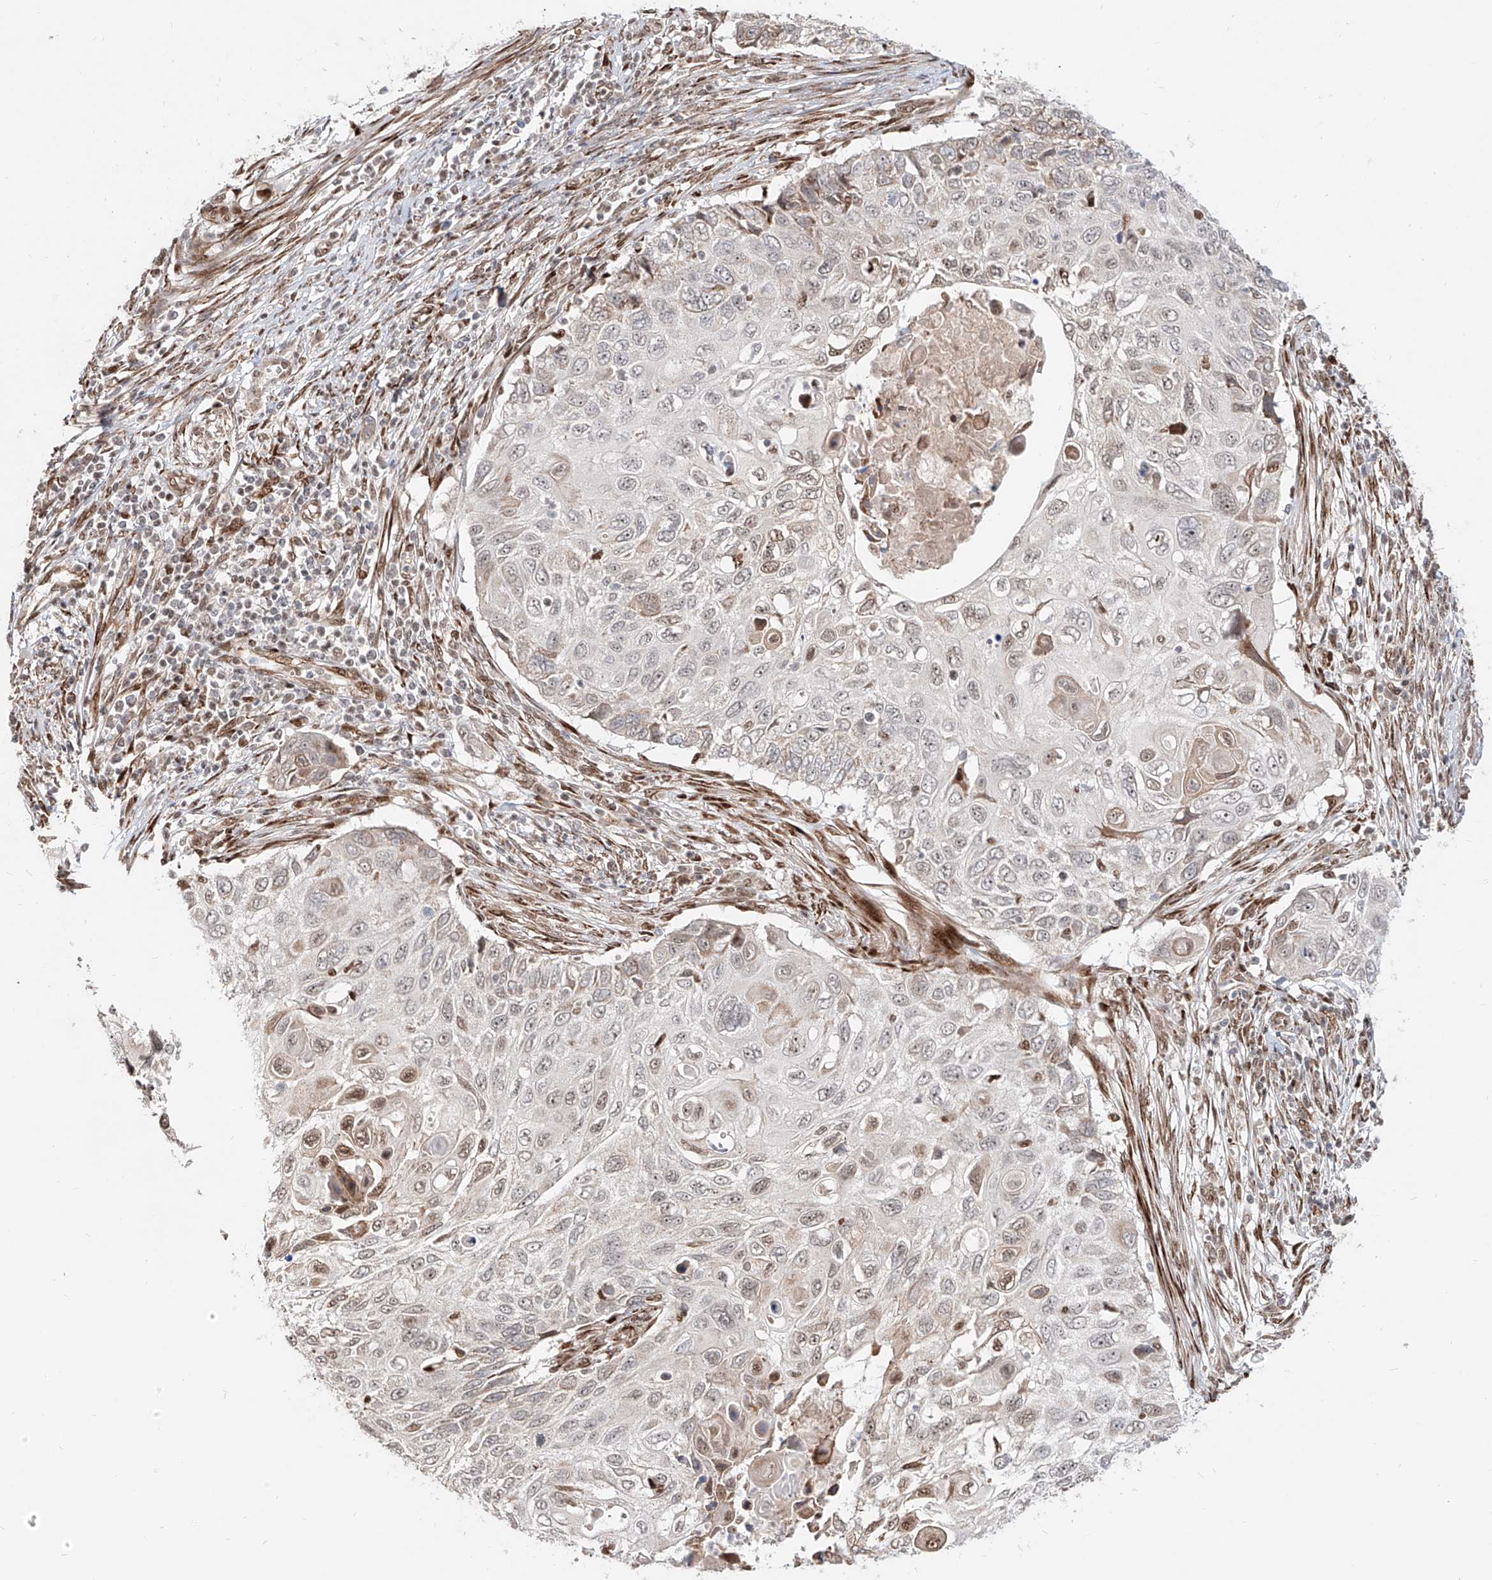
{"staining": {"intensity": "moderate", "quantity": "<25%", "location": "cytoplasmic/membranous,nuclear"}, "tissue": "cervical cancer", "cell_type": "Tumor cells", "image_type": "cancer", "snomed": [{"axis": "morphology", "description": "Squamous cell carcinoma, NOS"}, {"axis": "topography", "description": "Cervix"}], "caption": "Human cervical cancer stained for a protein (brown) exhibits moderate cytoplasmic/membranous and nuclear positive positivity in approximately <25% of tumor cells.", "gene": "ZNF710", "patient": {"sex": "female", "age": 70}}